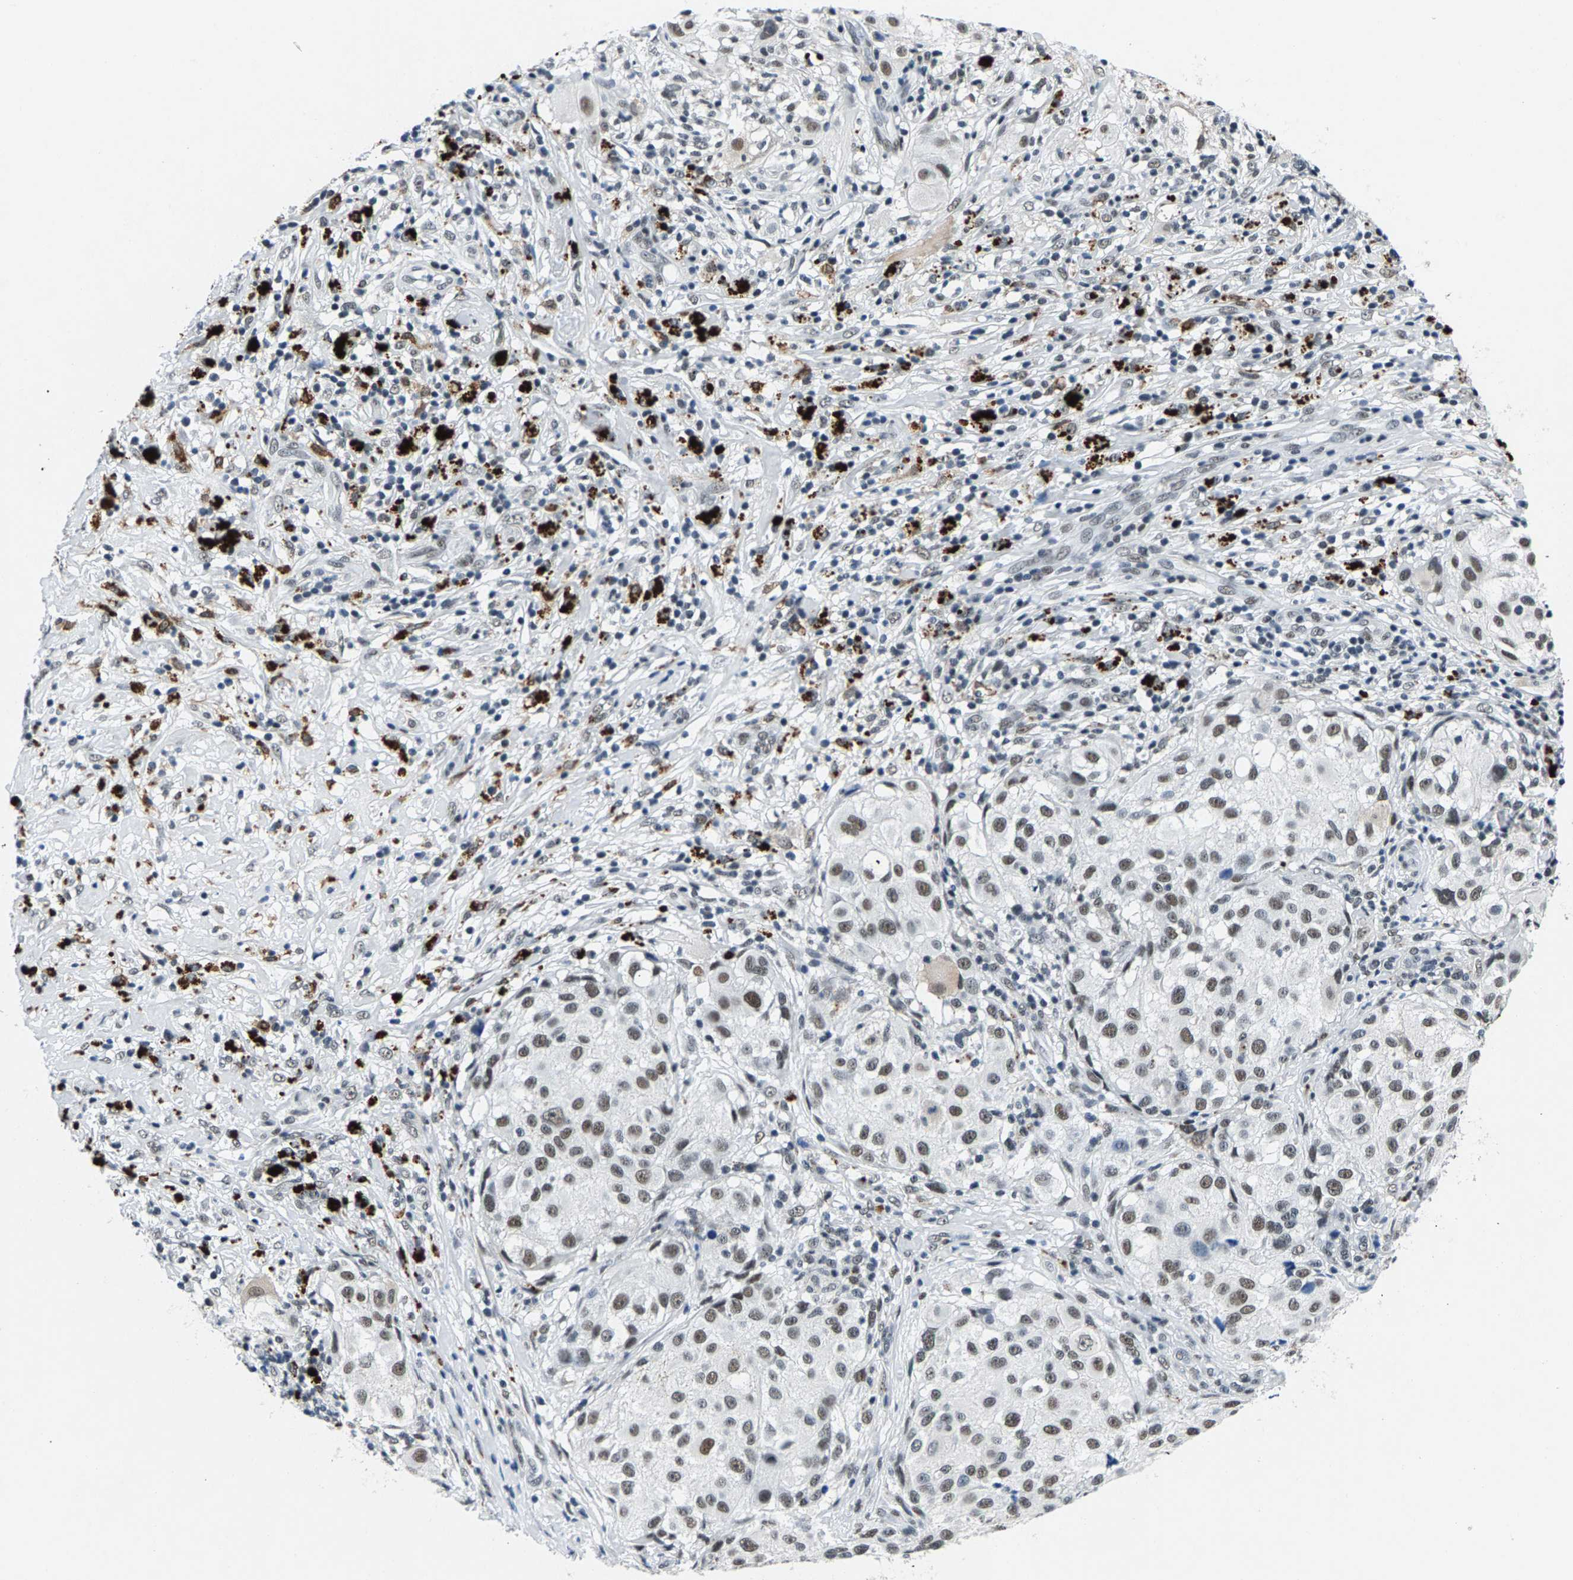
{"staining": {"intensity": "moderate", "quantity": ">75%", "location": "nuclear"}, "tissue": "melanoma", "cell_type": "Tumor cells", "image_type": "cancer", "snomed": [{"axis": "morphology", "description": "Necrosis, NOS"}, {"axis": "morphology", "description": "Malignant melanoma, NOS"}, {"axis": "topography", "description": "Skin"}], "caption": "A photomicrograph showing moderate nuclear positivity in approximately >75% of tumor cells in malignant melanoma, as visualized by brown immunohistochemical staining.", "gene": "ATF2", "patient": {"sex": "female", "age": 87}}